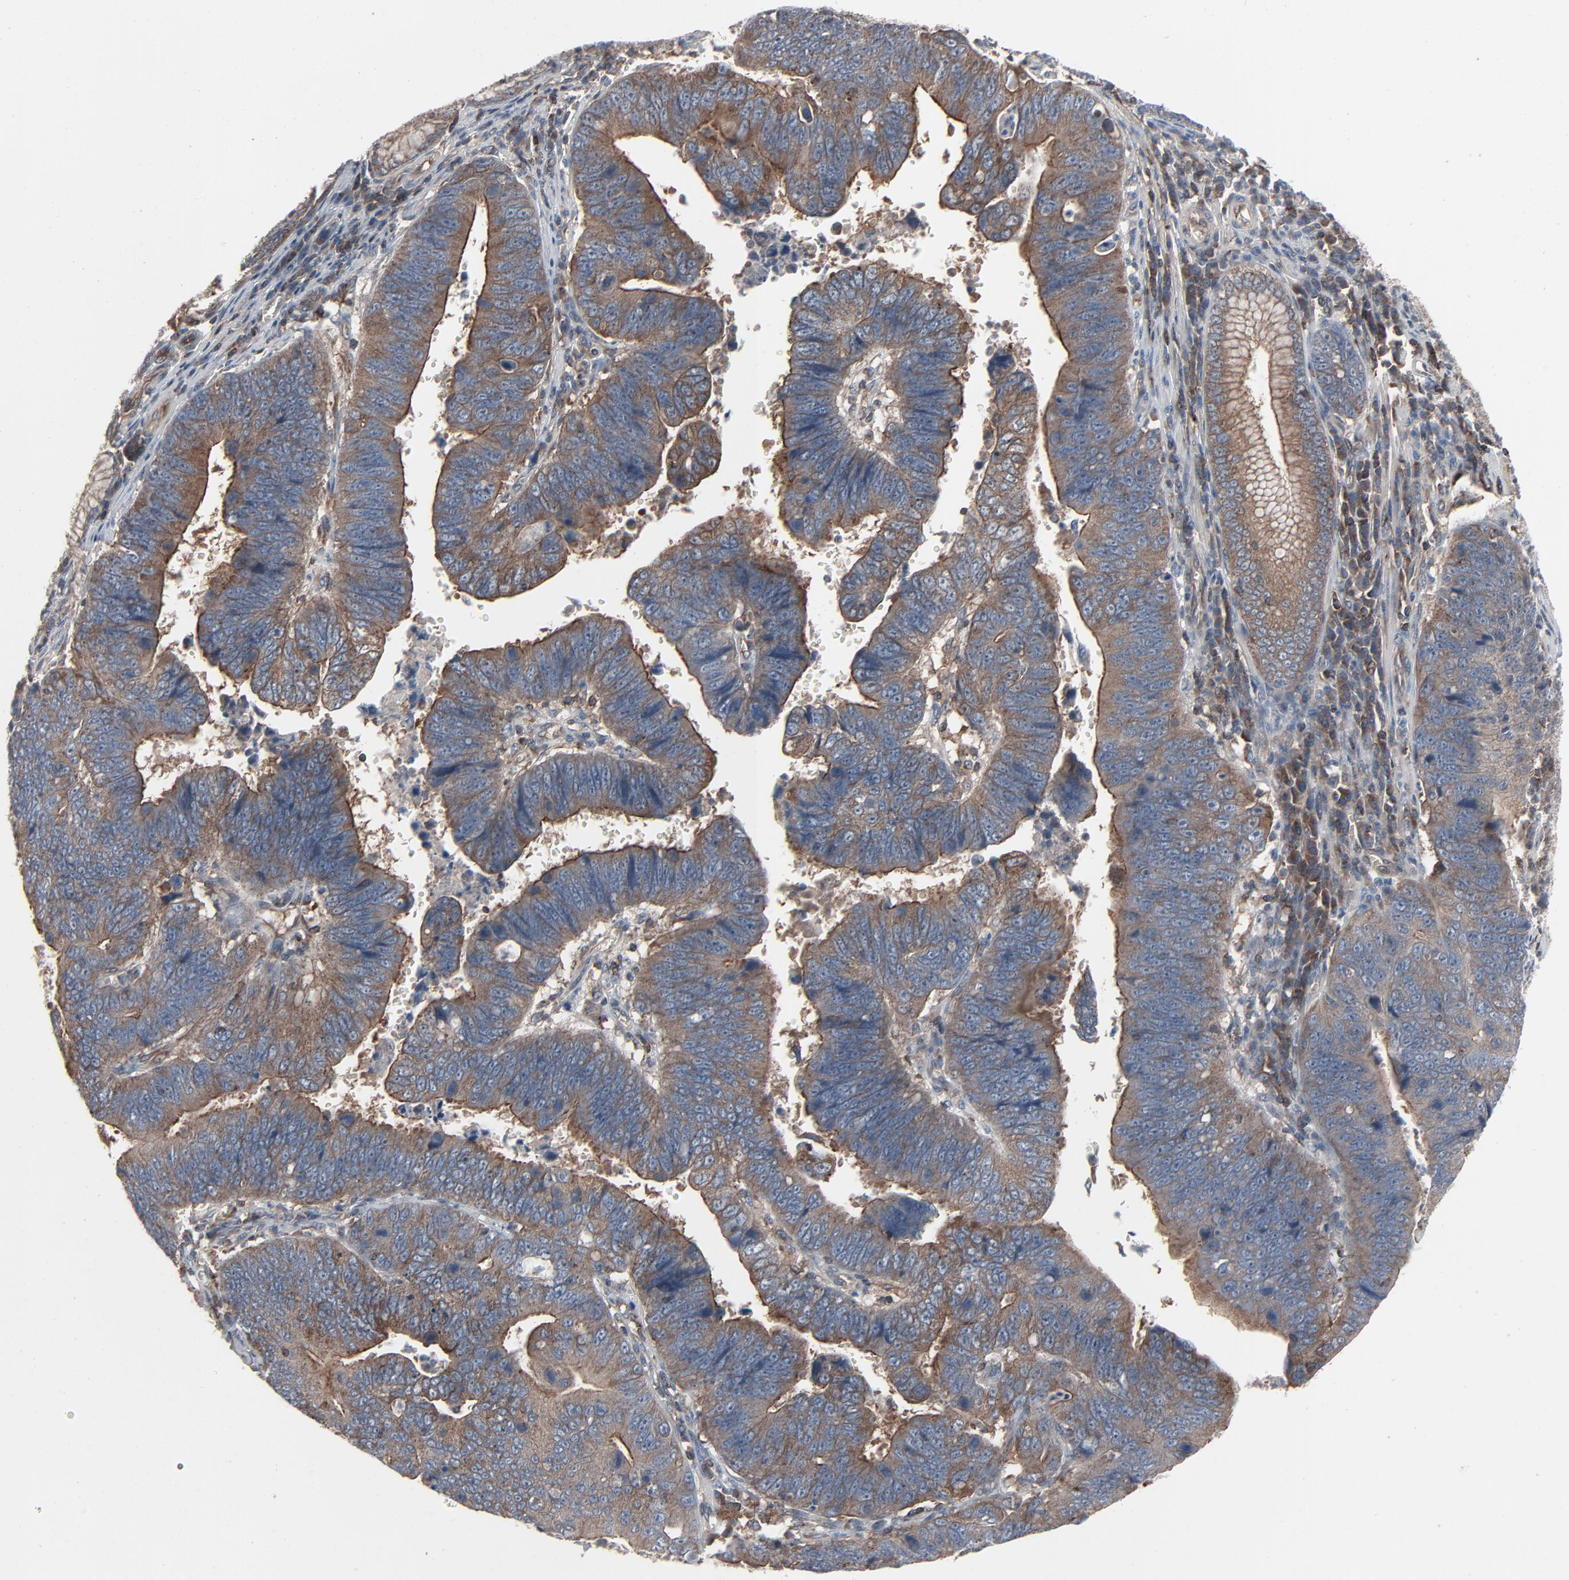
{"staining": {"intensity": "weak", "quantity": ">75%", "location": "cytoplasmic/membranous"}, "tissue": "stomach cancer", "cell_type": "Tumor cells", "image_type": "cancer", "snomed": [{"axis": "morphology", "description": "Adenocarcinoma, NOS"}, {"axis": "topography", "description": "Stomach"}], "caption": "The histopathology image shows immunohistochemical staining of stomach cancer. There is weak cytoplasmic/membranous expression is identified in approximately >75% of tumor cells.", "gene": "OPTN", "patient": {"sex": "male", "age": 59}}